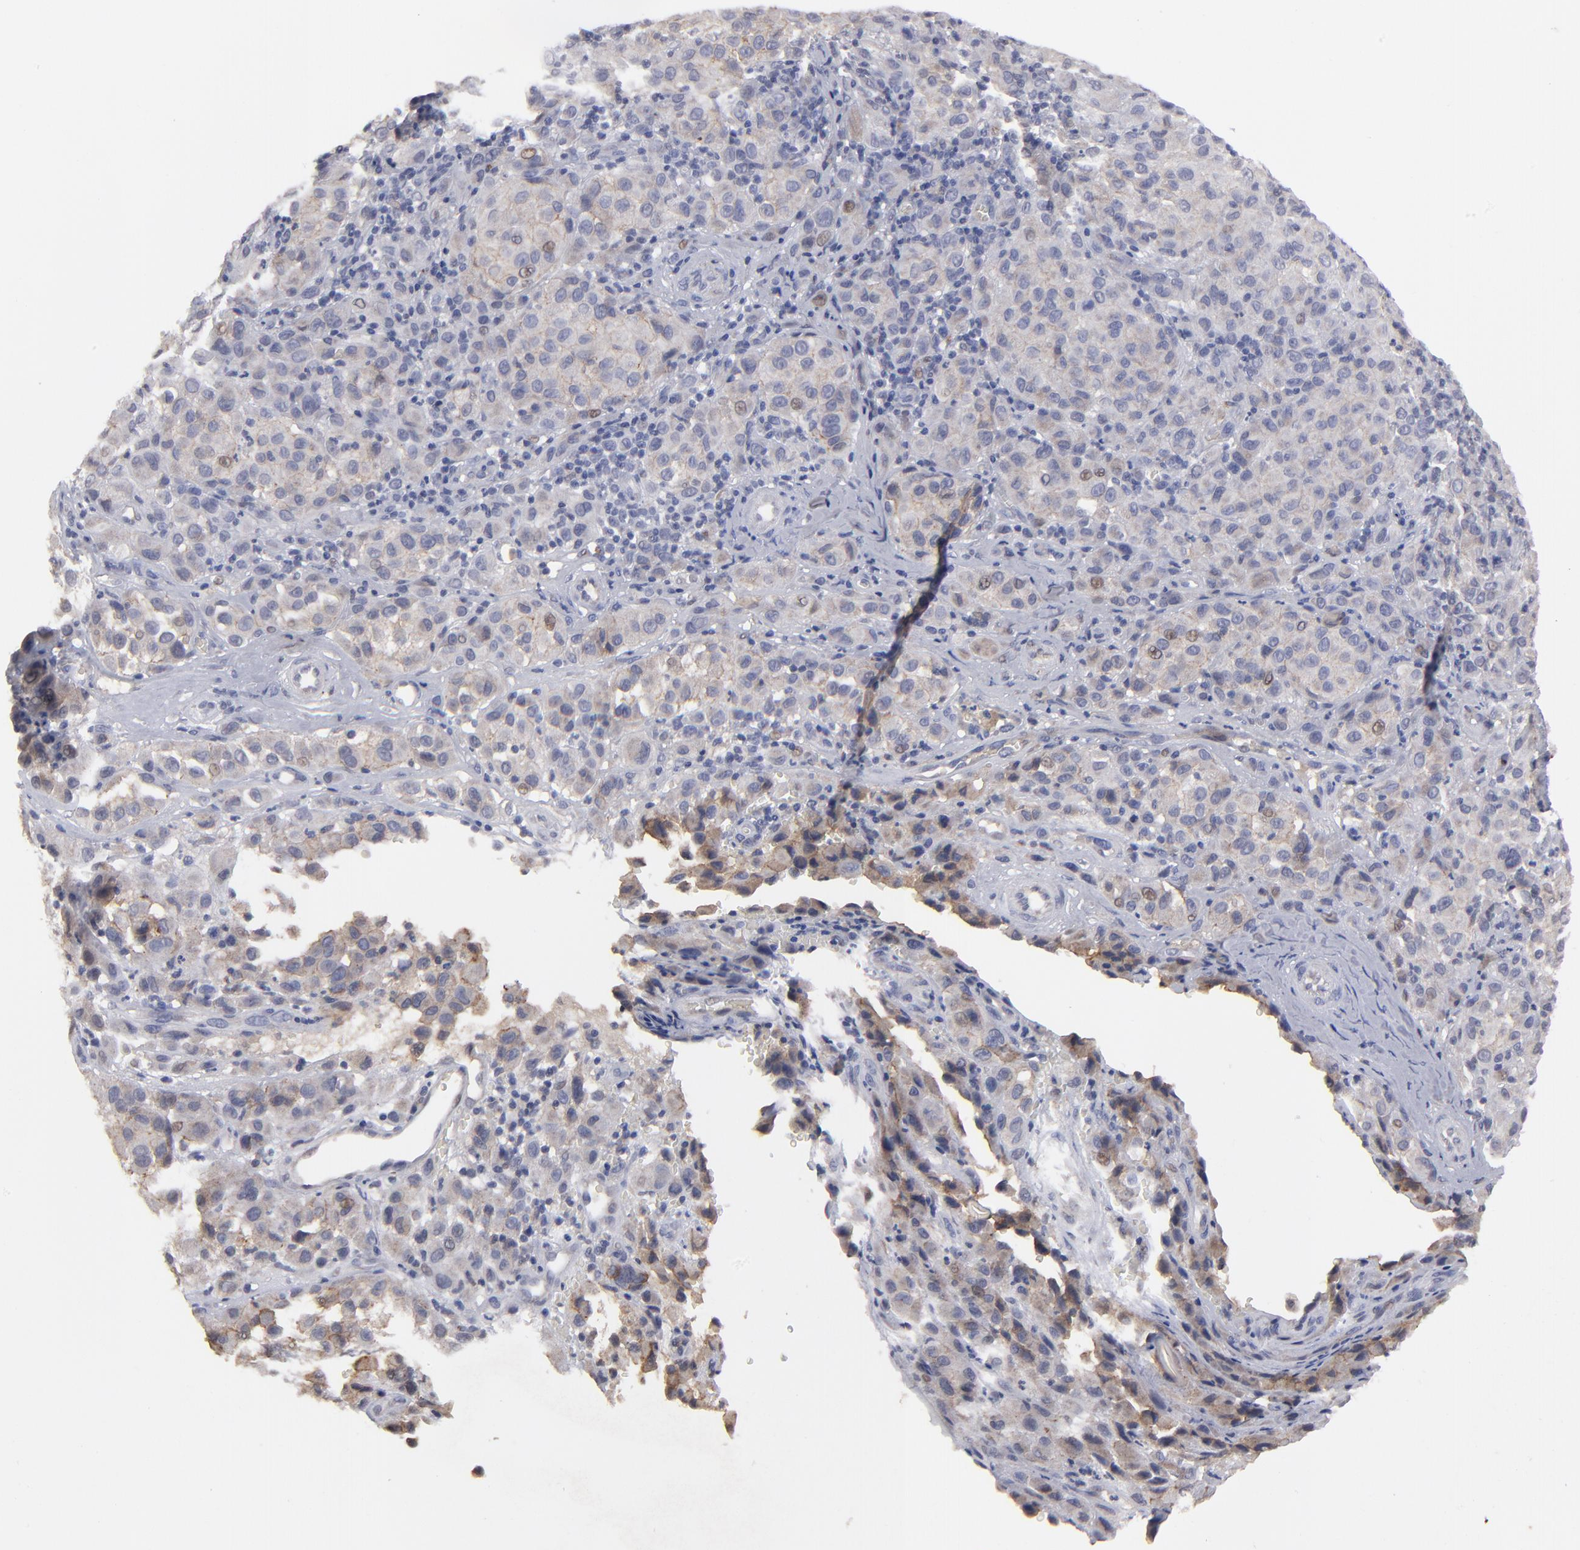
{"staining": {"intensity": "weak", "quantity": "<25%", "location": "cytoplasmic/membranous"}, "tissue": "melanoma", "cell_type": "Tumor cells", "image_type": "cancer", "snomed": [{"axis": "morphology", "description": "Malignant melanoma, NOS"}, {"axis": "topography", "description": "Skin"}], "caption": "DAB (3,3'-diaminobenzidine) immunohistochemical staining of human melanoma shows no significant staining in tumor cells.", "gene": "GPM6B", "patient": {"sex": "female", "age": 21}}